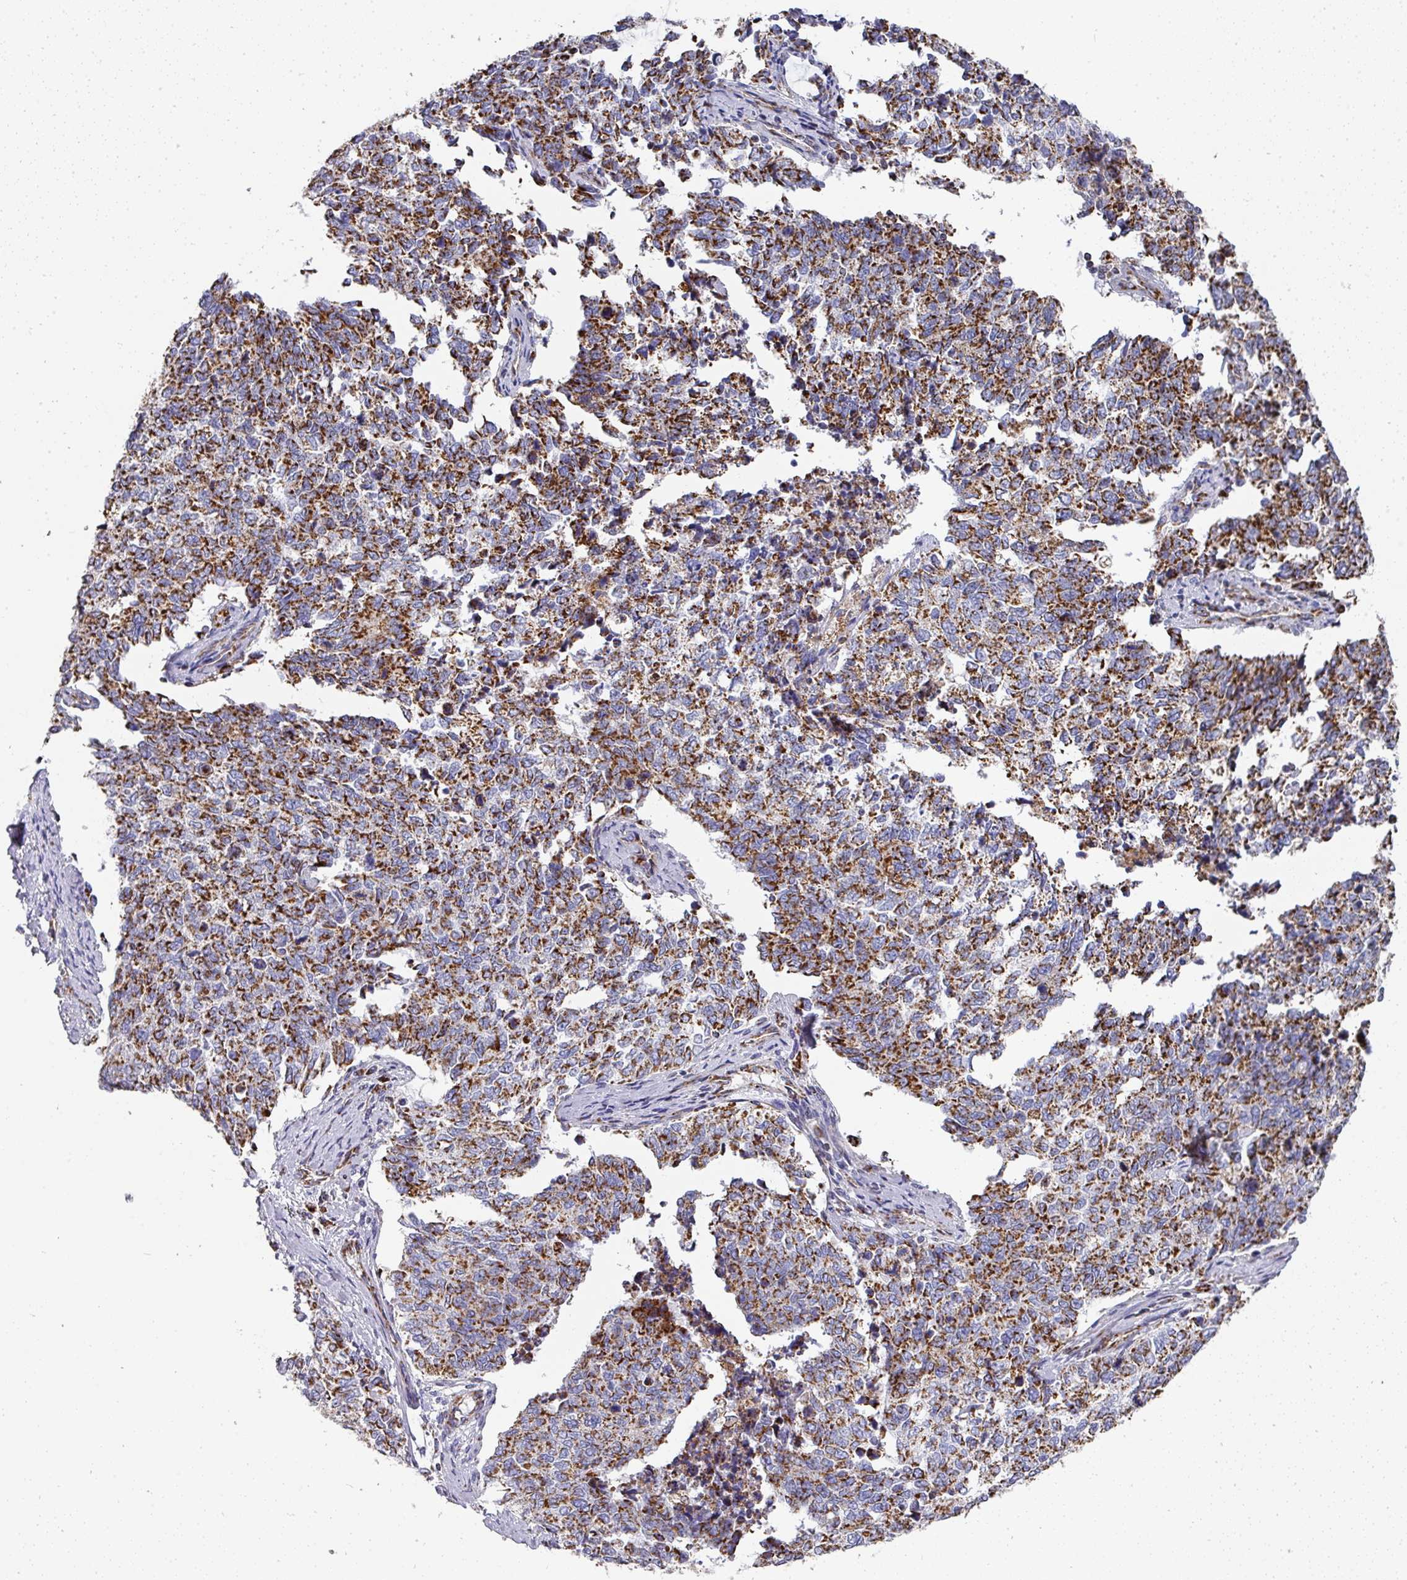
{"staining": {"intensity": "strong", "quantity": "25%-75%", "location": "cytoplasmic/membranous"}, "tissue": "cervical cancer", "cell_type": "Tumor cells", "image_type": "cancer", "snomed": [{"axis": "morphology", "description": "Squamous cell carcinoma, NOS"}, {"axis": "topography", "description": "Cervix"}], "caption": "A high amount of strong cytoplasmic/membranous positivity is identified in about 25%-75% of tumor cells in cervical cancer (squamous cell carcinoma) tissue.", "gene": "UQCRFS1", "patient": {"sex": "female", "age": 63}}